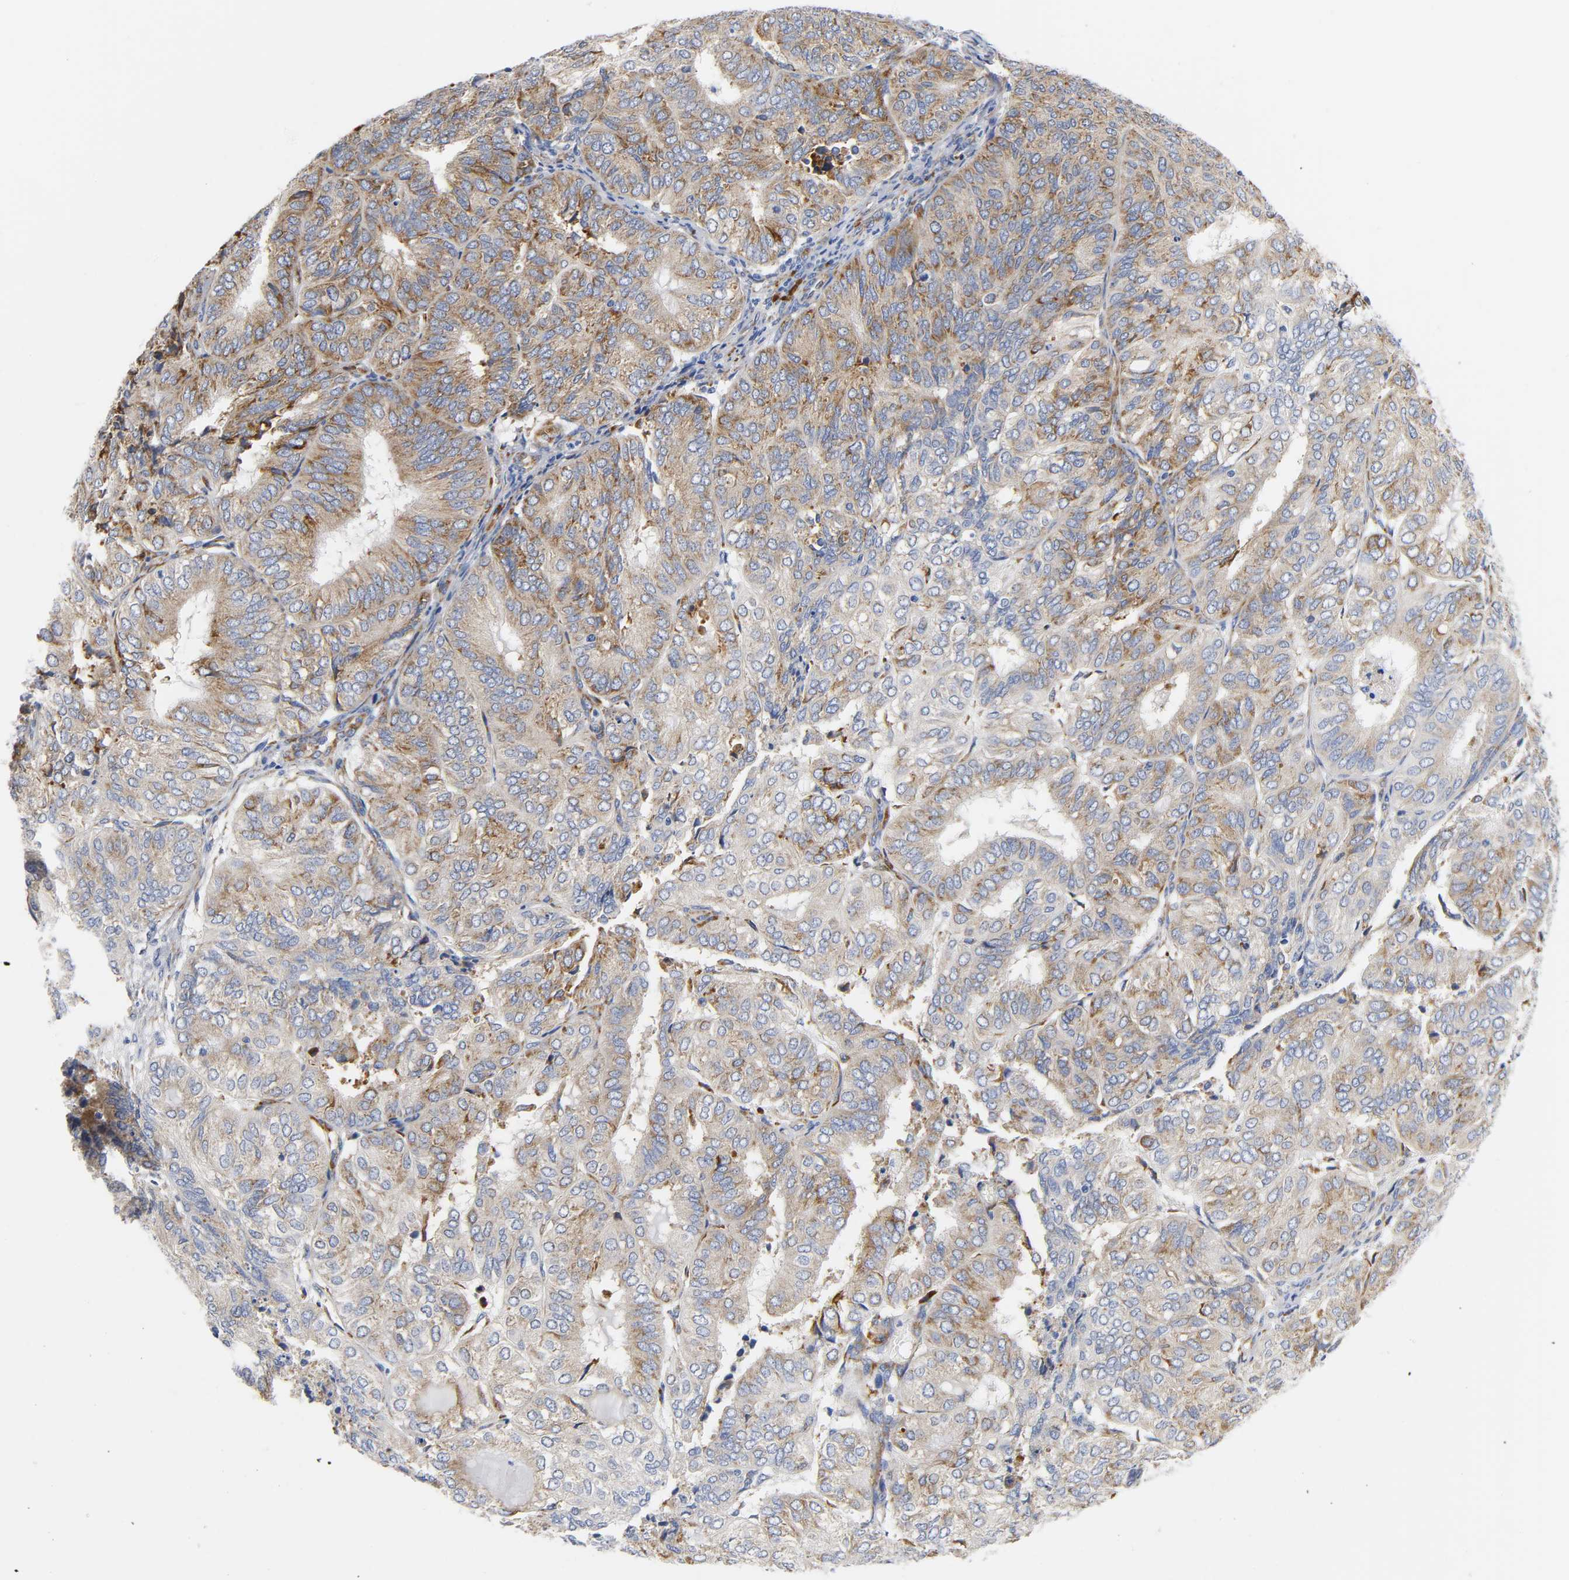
{"staining": {"intensity": "moderate", "quantity": ">75%", "location": "cytoplasmic/membranous"}, "tissue": "endometrial cancer", "cell_type": "Tumor cells", "image_type": "cancer", "snomed": [{"axis": "morphology", "description": "Adenocarcinoma, NOS"}, {"axis": "topography", "description": "Uterus"}], "caption": "About >75% of tumor cells in human endometrial adenocarcinoma show moderate cytoplasmic/membranous protein expression as visualized by brown immunohistochemical staining.", "gene": "REL", "patient": {"sex": "female", "age": 60}}